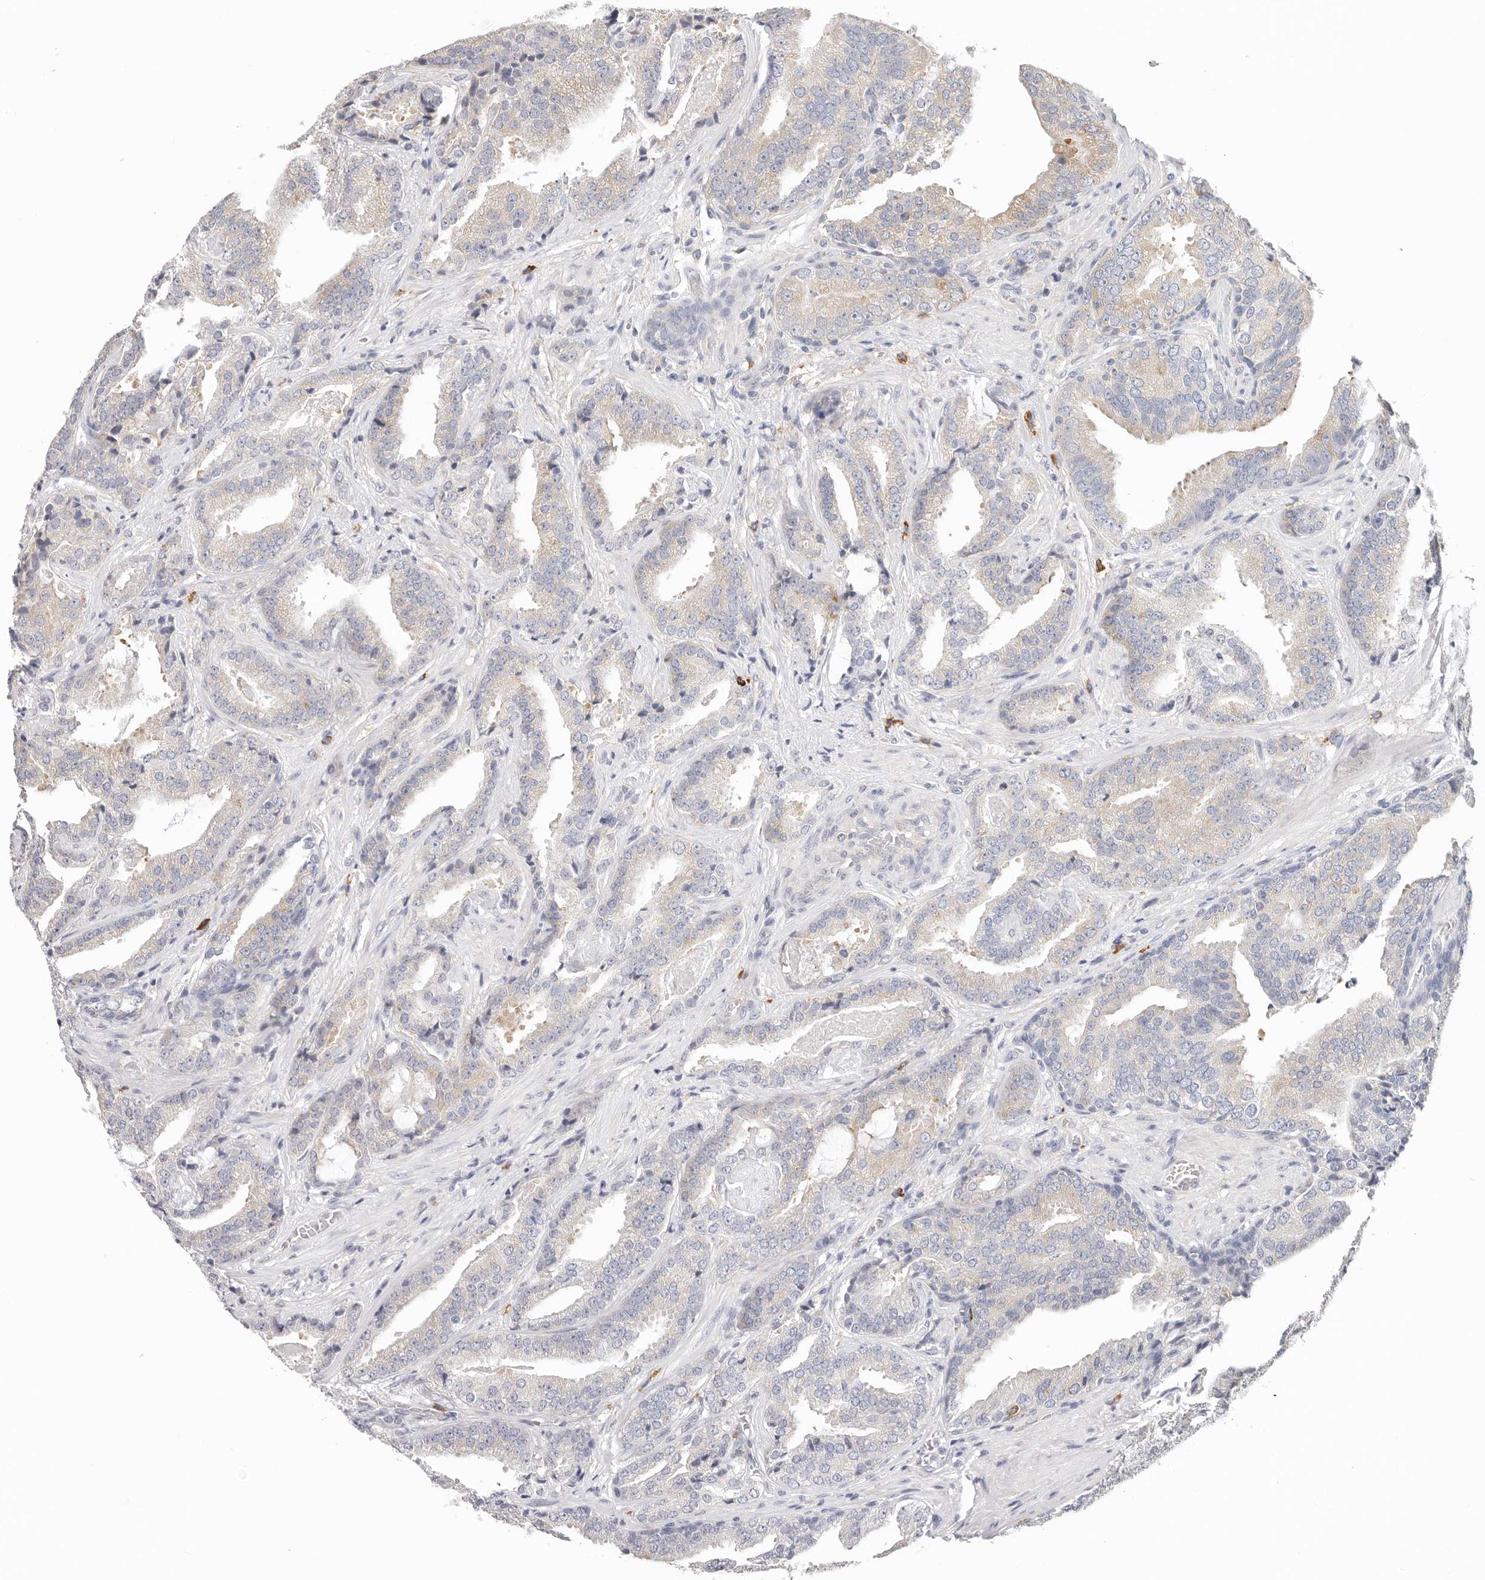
{"staining": {"intensity": "weak", "quantity": "<25%", "location": "cytoplasmic/membranous"}, "tissue": "prostate cancer", "cell_type": "Tumor cells", "image_type": "cancer", "snomed": [{"axis": "morphology", "description": "Adenocarcinoma, Low grade"}, {"axis": "topography", "description": "Prostate"}], "caption": "Human prostate adenocarcinoma (low-grade) stained for a protein using immunohistochemistry displays no staining in tumor cells.", "gene": "AFDN", "patient": {"sex": "male", "age": 67}}